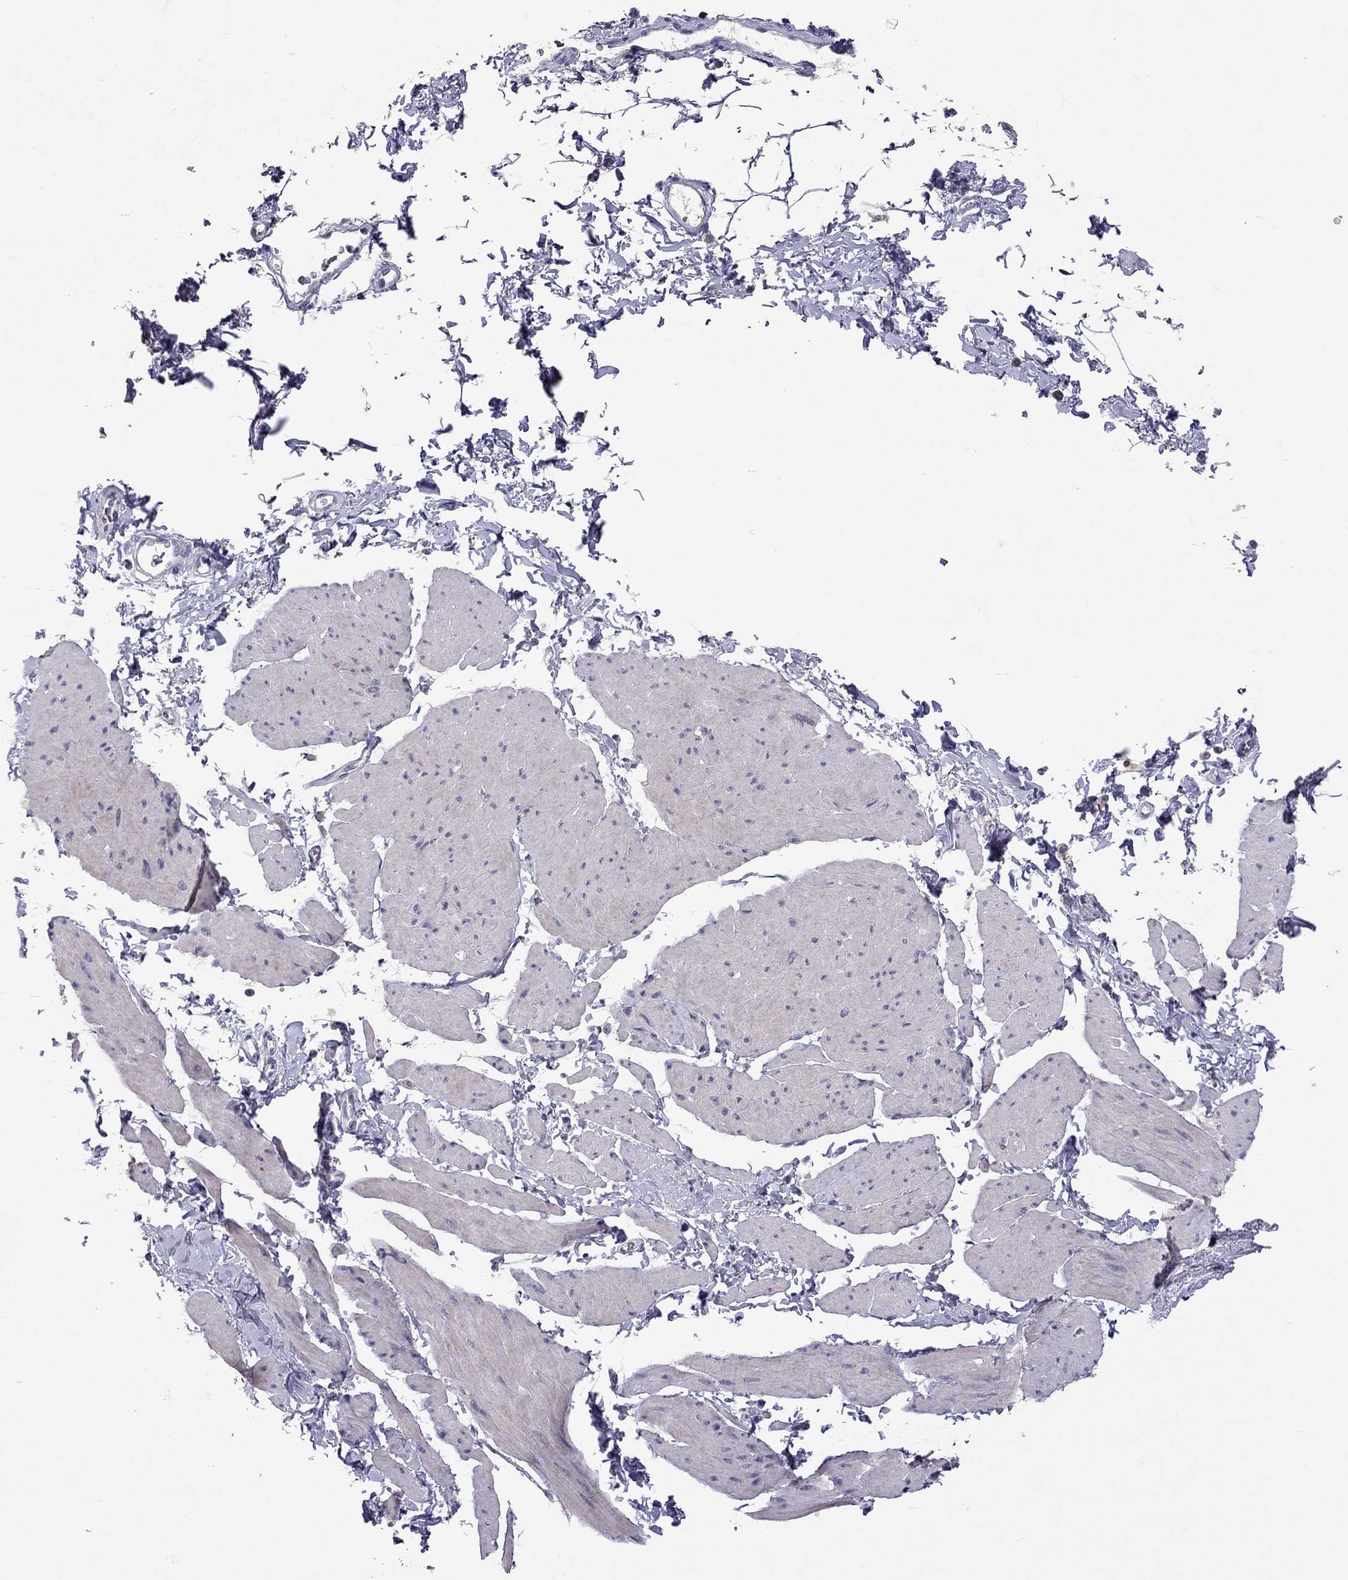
{"staining": {"intensity": "negative", "quantity": "none", "location": "none"}, "tissue": "smooth muscle", "cell_type": "Smooth muscle cells", "image_type": "normal", "snomed": [{"axis": "morphology", "description": "Normal tissue, NOS"}, {"axis": "topography", "description": "Adipose tissue"}, {"axis": "topography", "description": "Smooth muscle"}, {"axis": "topography", "description": "Peripheral nerve tissue"}], "caption": "The IHC histopathology image has no significant expression in smooth muscle cells of smooth muscle. (Stains: DAB immunohistochemistry with hematoxylin counter stain, Microscopy: brightfield microscopy at high magnification).", "gene": "FST", "patient": {"sex": "male", "age": 83}}